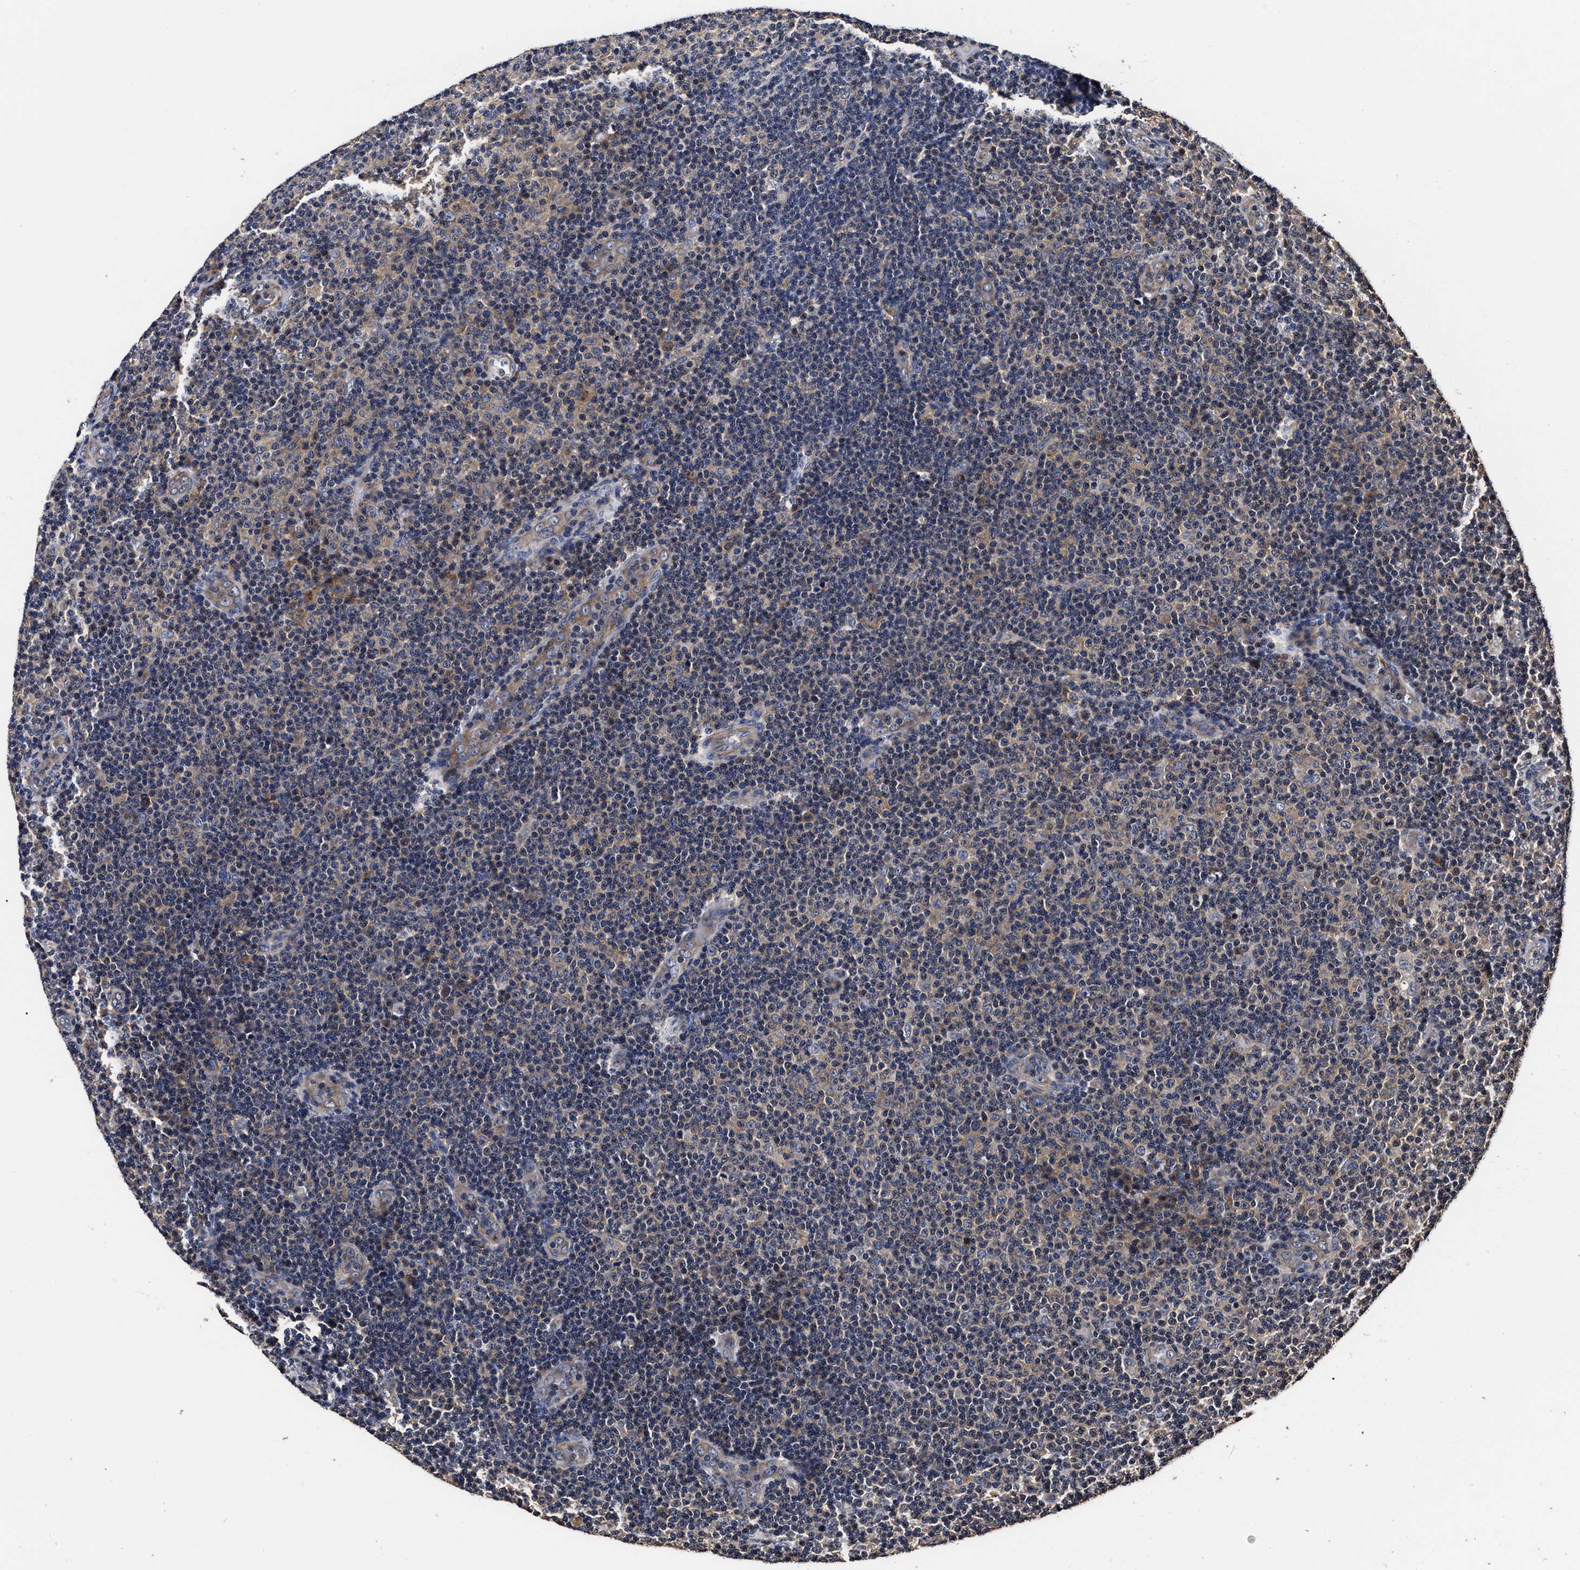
{"staining": {"intensity": "weak", "quantity": "<25%", "location": "cytoplasmic/membranous"}, "tissue": "lymphoma", "cell_type": "Tumor cells", "image_type": "cancer", "snomed": [{"axis": "morphology", "description": "Malignant lymphoma, non-Hodgkin's type, Low grade"}, {"axis": "topography", "description": "Lymph node"}], "caption": "A high-resolution photomicrograph shows immunohistochemistry (IHC) staining of low-grade malignant lymphoma, non-Hodgkin's type, which reveals no significant staining in tumor cells.", "gene": "AVEN", "patient": {"sex": "male", "age": 83}}